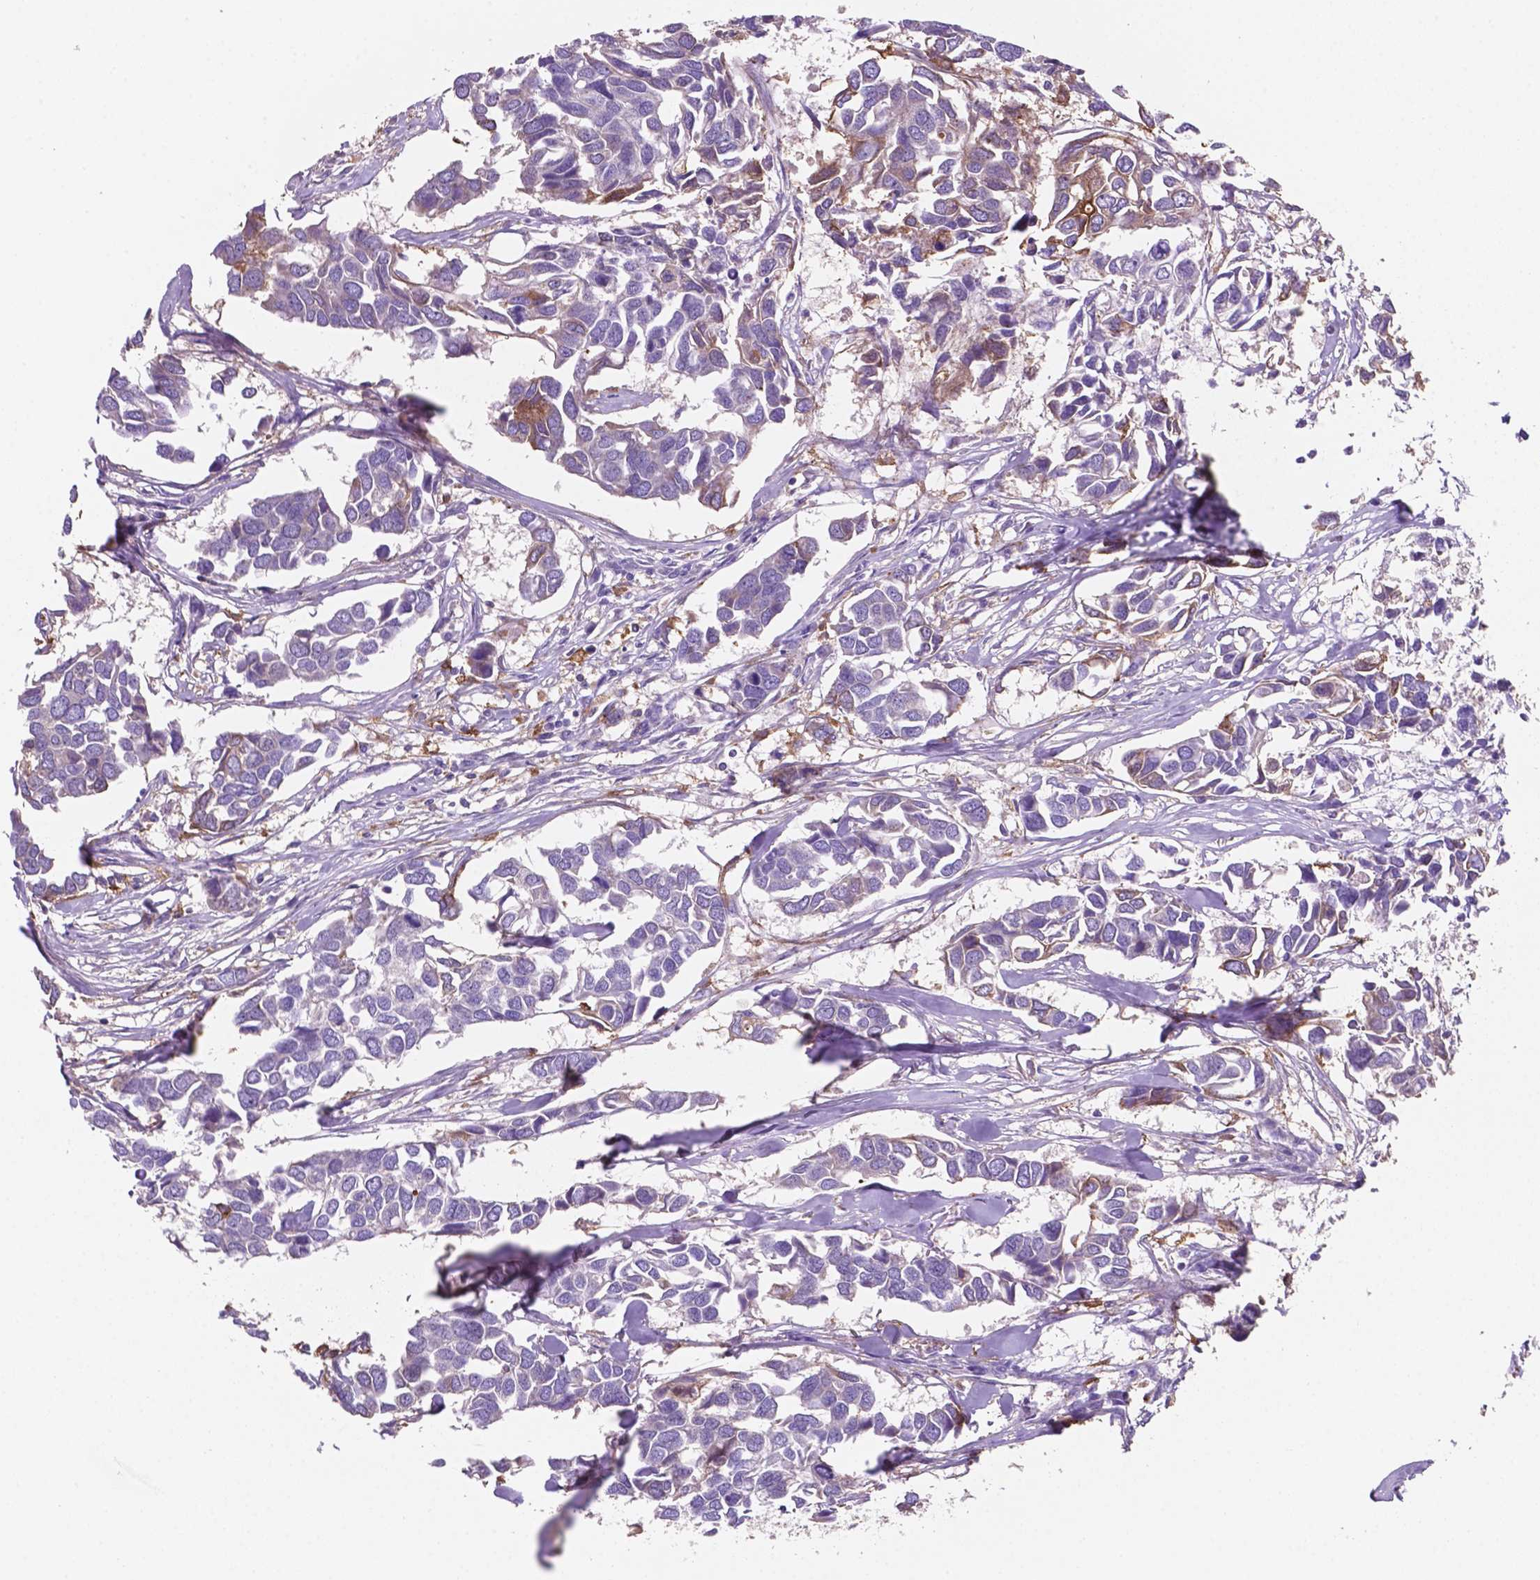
{"staining": {"intensity": "negative", "quantity": "none", "location": "none"}, "tissue": "breast cancer", "cell_type": "Tumor cells", "image_type": "cancer", "snomed": [{"axis": "morphology", "description": "Duct carcinoma"}, {"axis": "topography", "description": "Breast"}], "caption": "This is a histopathology image of immunohistochemistry (IHC) staining of breast cancer, which shows no positivity in tumor cells.", "gene": "MKRN2OS", "patient": {"sex": "female", "age": 83}}